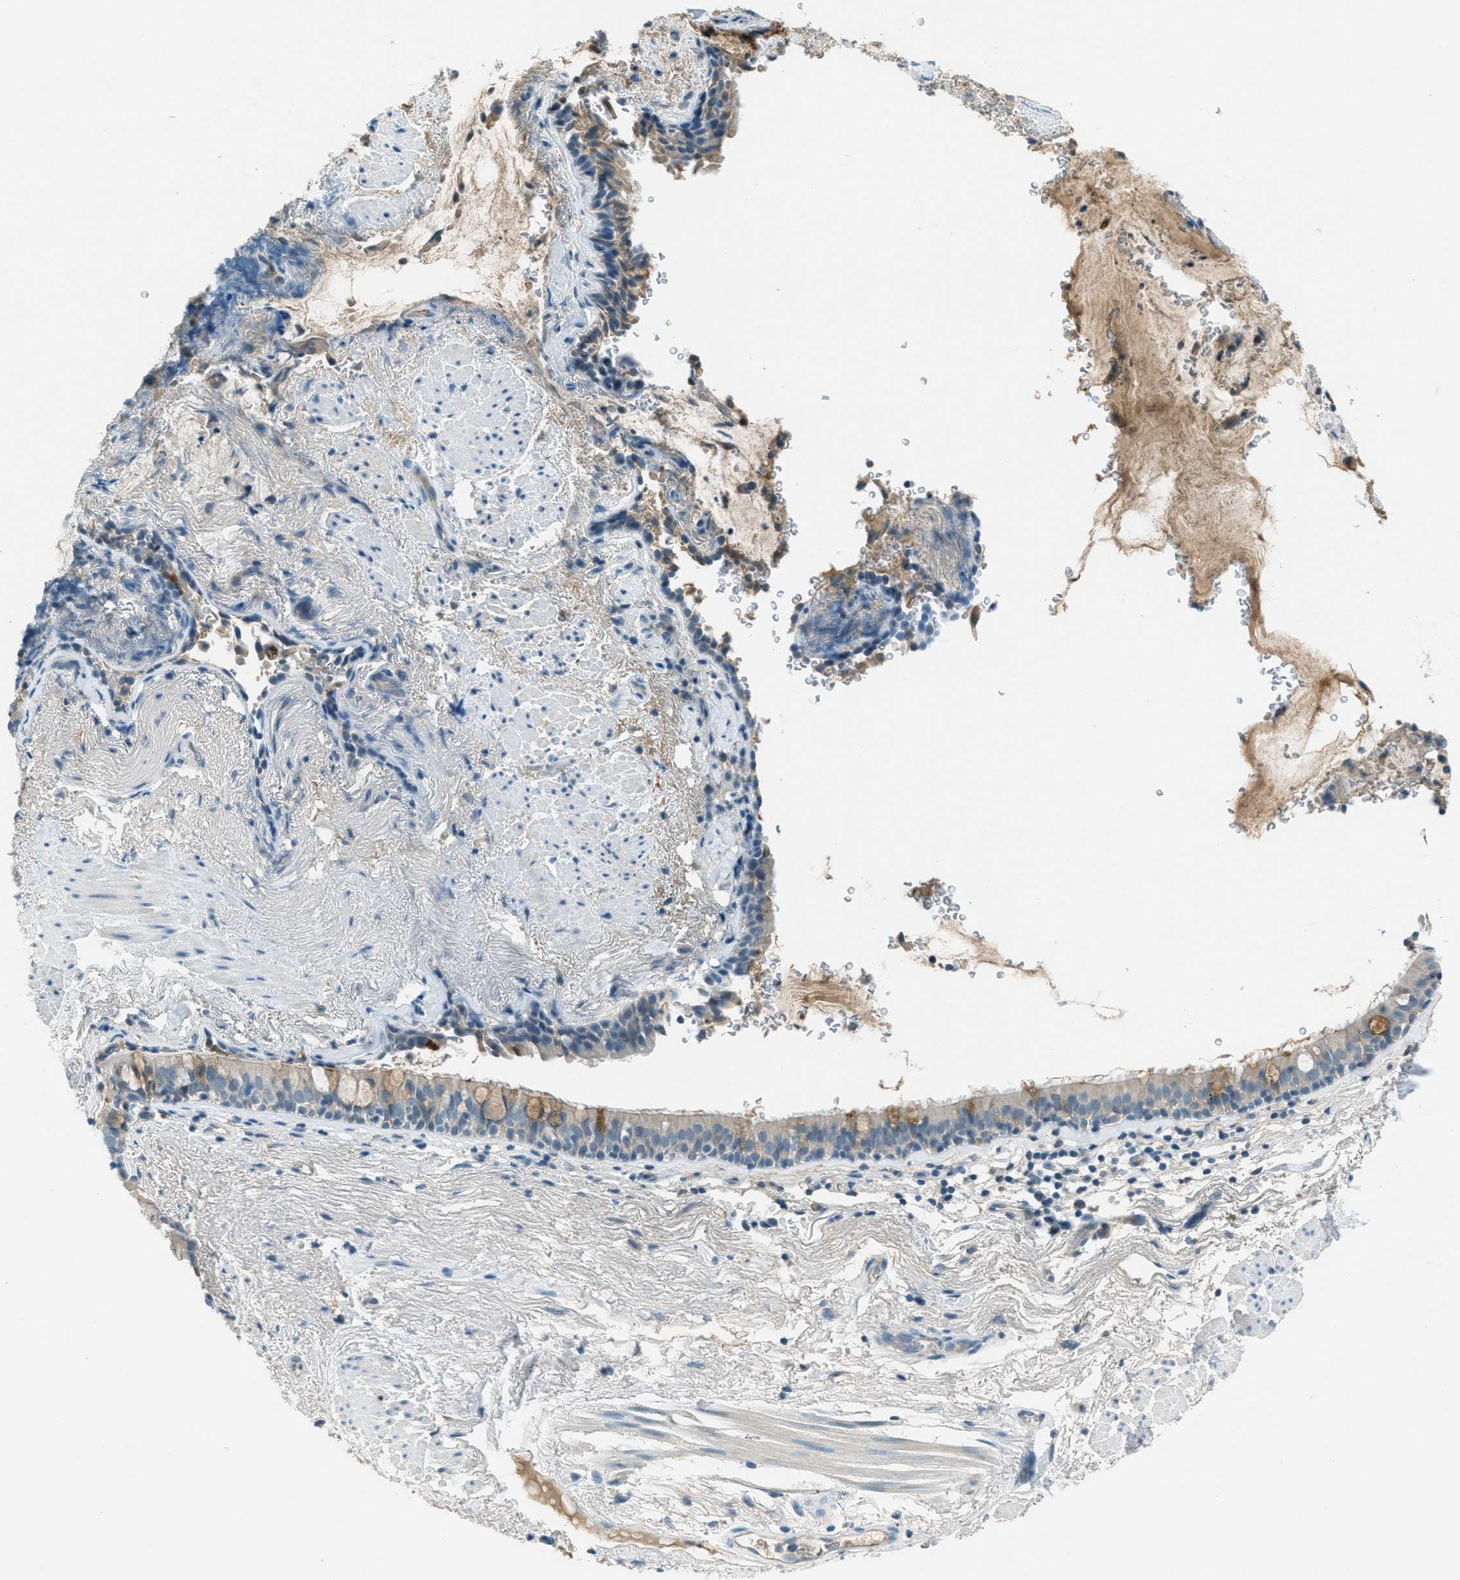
{"staining": {"intensity": "moderate", "quantity": "<25%", "location": "cytoplasmic/membranous"}, "tissue": "bronchus", "cell_type": "Respiratory epithelial cells", "image_type": "normal", "snomed": [{"axis": "morphology", "description": "Normal tissue, NOS"}, {"axis": "morphology", "description": "Inflammation, NOS"}, {"axis": "topography", "description": "Cartilage tissue"}, {"axis": "topography", "description": "Bronchus"}], "caption": "Immunohistochemical staining of benign human bronchus displays <25% levels of moderate cytoplasmic/membranous protein expression in about <25% of respiratory epithelial cells.", "gene": "MSLN", "patient": {"sex": "male", "age": 77}}